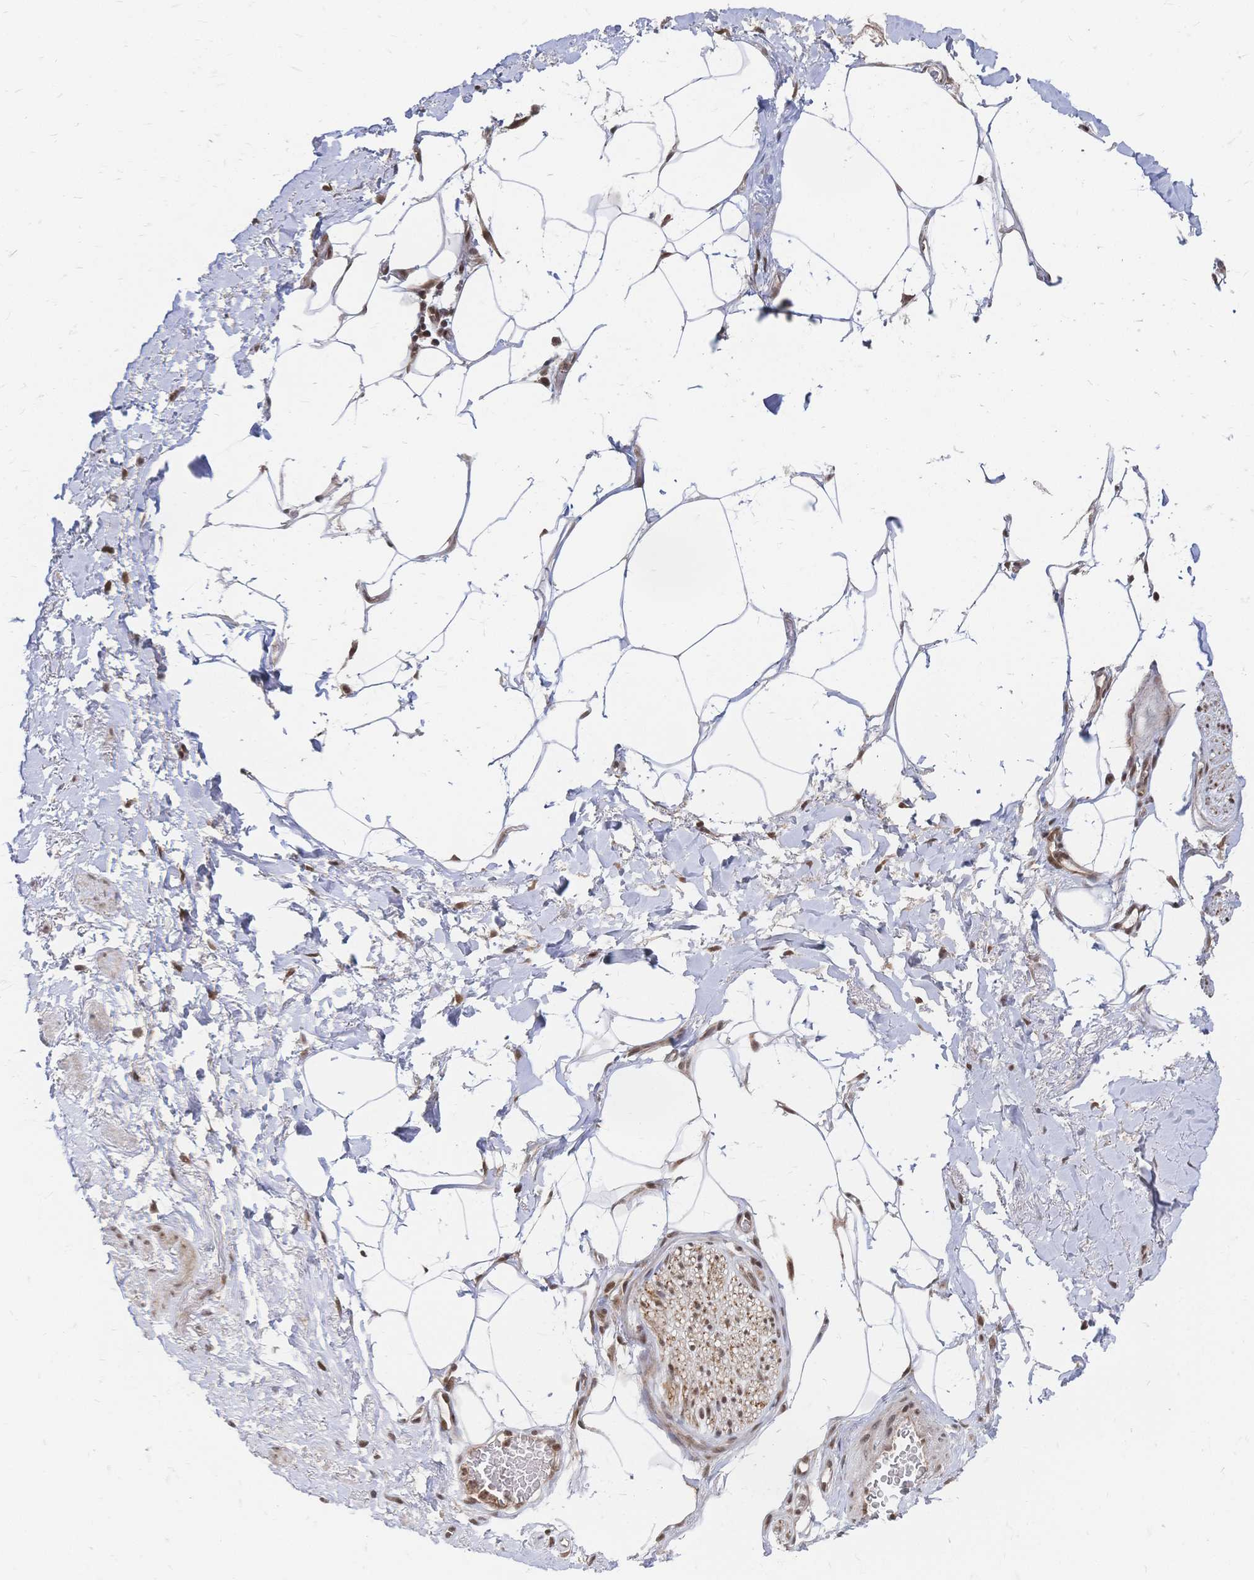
{"staining": {"intensity": "moderate", "quantity": "25%-75%", "location": "nuclear"}, "tissue": "adipose tissue", "cell_type": "Adipocytes", "image_type": "normal", "snomed": [{"axis": "morphology", "description": "Normal tissue, NOS"}, {"axis": "topography", "description": "Vagina"}, {"axis": "topography", "description": "Peripheral nerve tissue"}], "caption": "Immunohistochemical staining of normal human adipose tissue exhibits medium levels of moderate nuclear staining in approximately 25%-75% of adipocytes. (Stains: DAB (3,3'-diaminobenzidine) in brown, nuclei in blue, Microscopy: brightfield microscopy at high magnification).", "gene": "NELFA", "patient": {"sex": "female", "age": 71}}